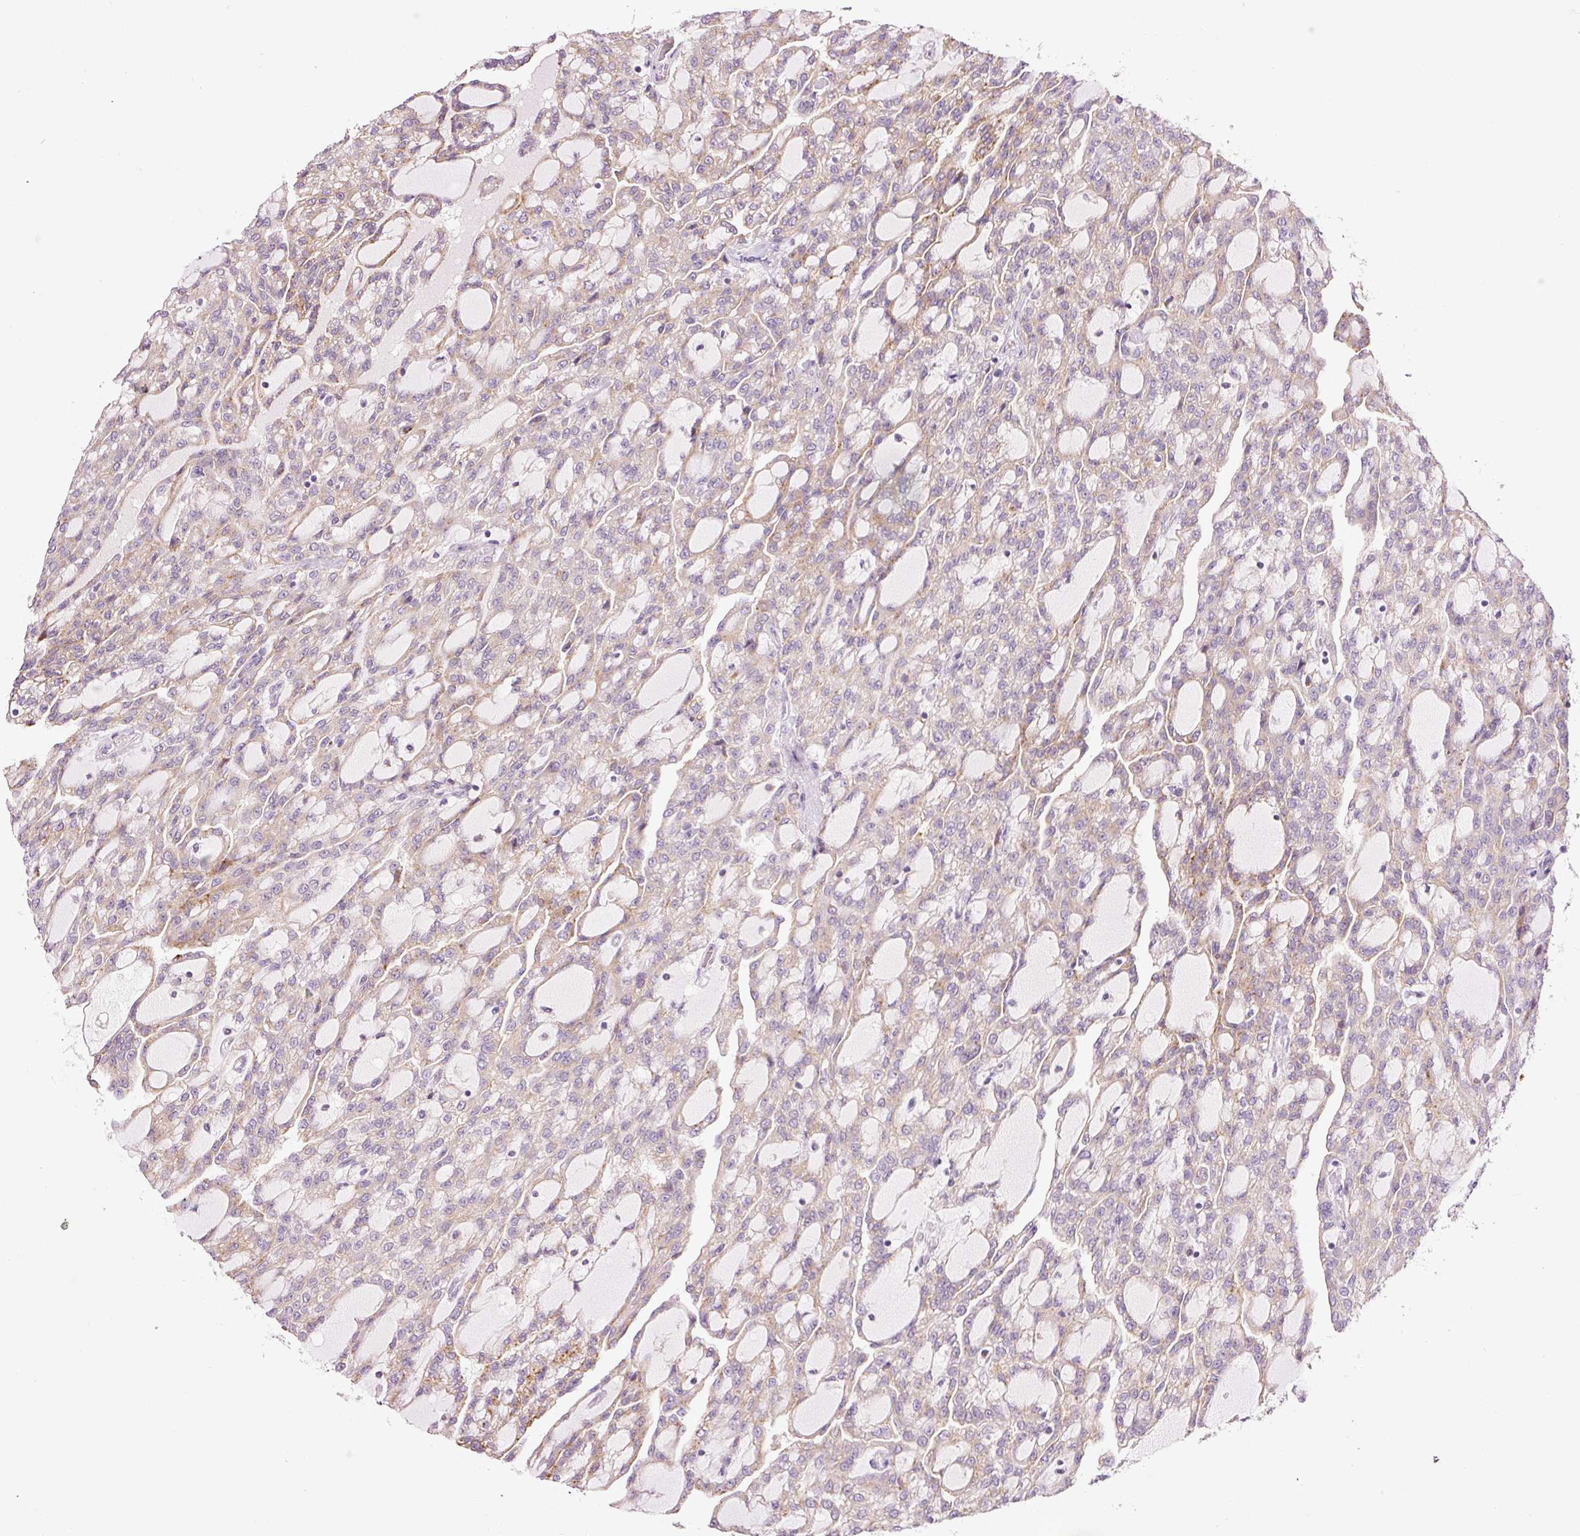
{"staining": {"intensity": "weak", "quantity": "<25%", "location": "cytoplasmic/membranous"}, "tissue": "renal cancer", "cell_type": "Tumor cells", "image_type": "cancer", "snomed": [{"axis": "morphology", "description": "Adenocarcinoma, NOS"}, {"axis": "topography", "description": "Kidney"}], "caption": "A histopathology image of human renal cancer (adenocarcinoma) is negative for staining in tumor cells. Brightfield microscopy of IHC stained with DAB (brown) and hematoxylin (blue), captured at high magnification.", "gene": "ZNF639", "patient": {"sex": "male", "age": 63}}